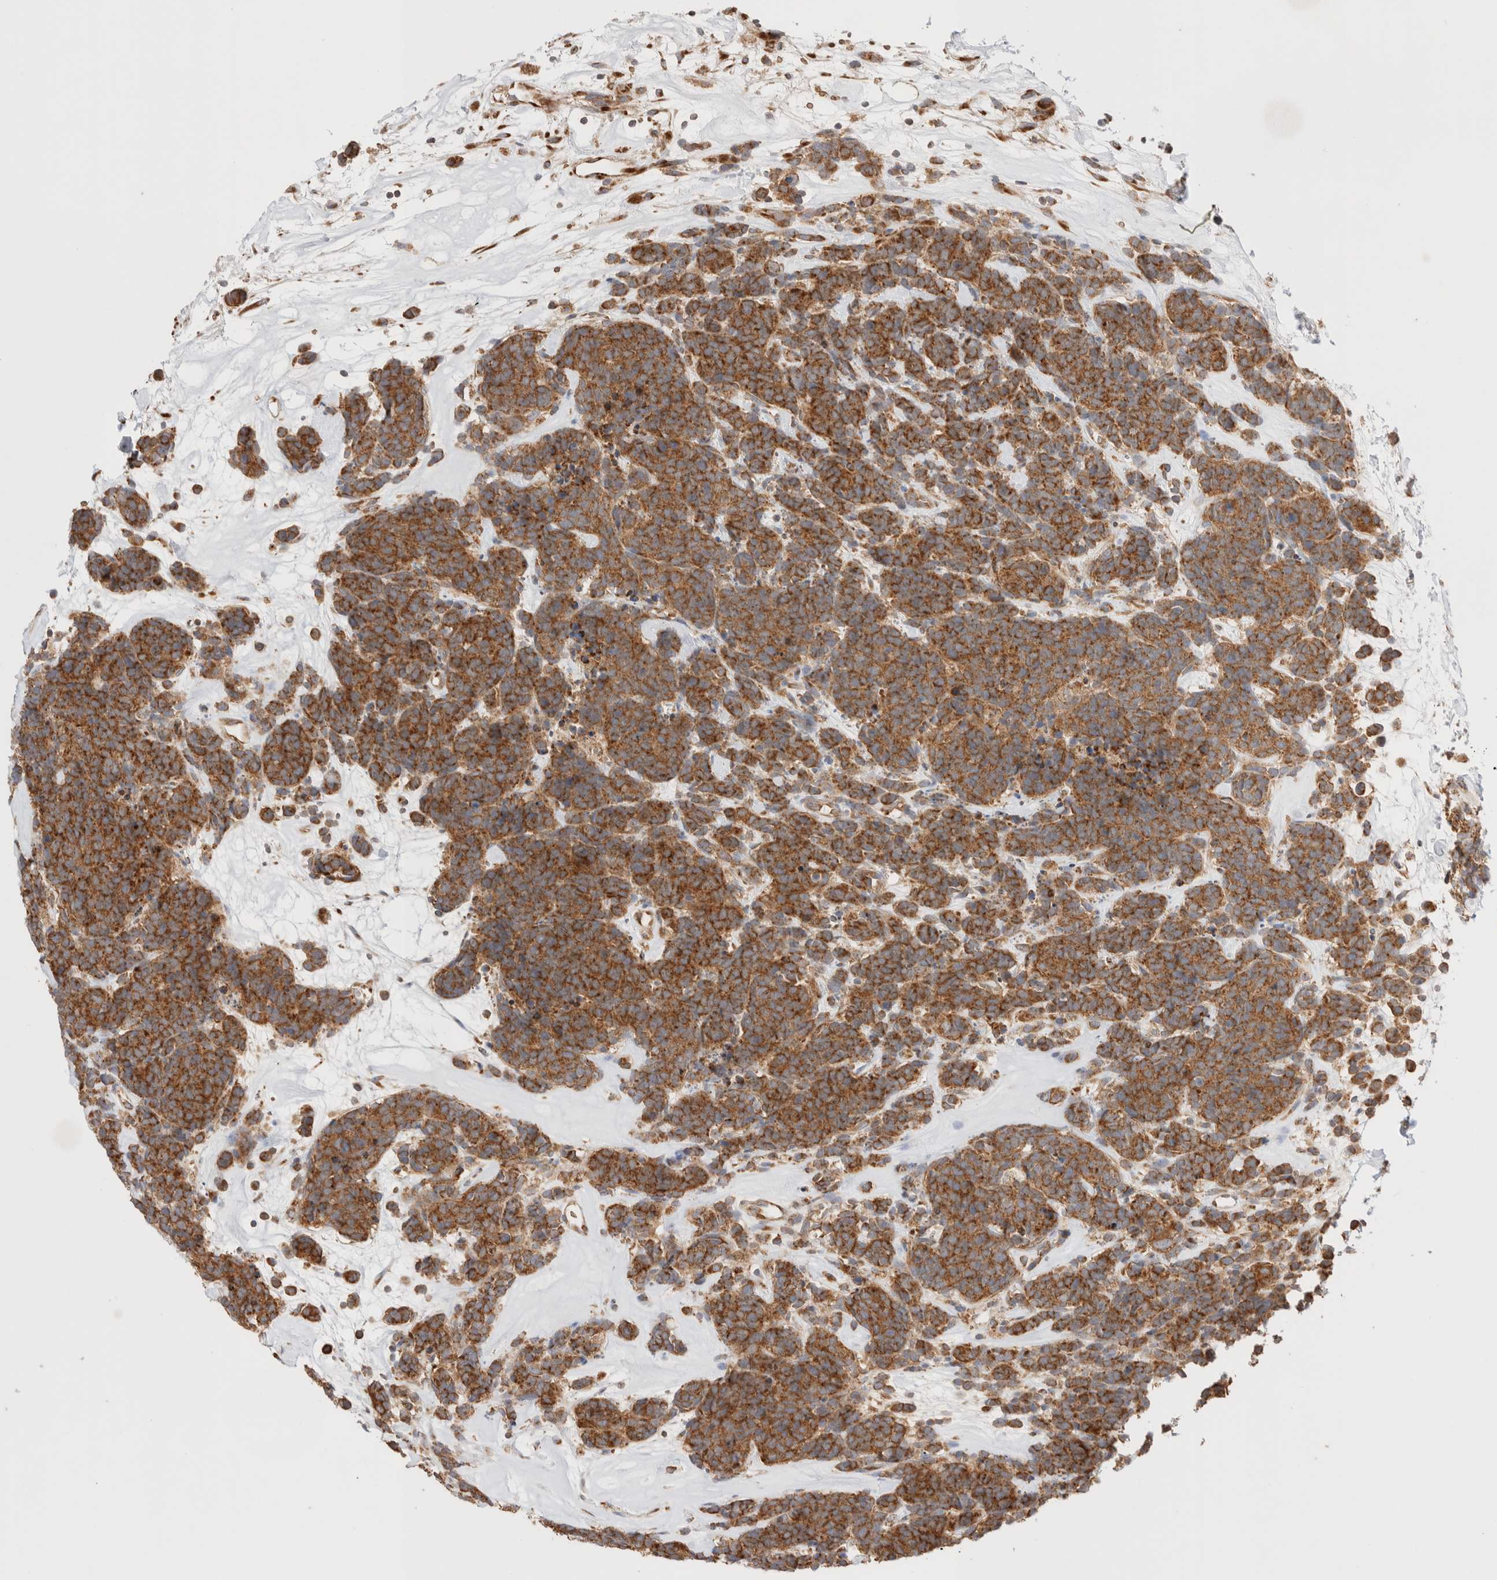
{"staining": {"intensity": "moderate", "quantity": ">75%", "location": "cytoplasmic/membranous"}, "tissue": "carcinoid", "cell_type": "Tumor cells", "image_type": "cancer", "snomed": [{"axis": "morphology", "description": "Carcinoma, NOS"}, {"axis": "morphology", "description": "Carcinoid, malignant, NOS"}, {"axis": "topography", "description": "Urinary bladder"}], "caption": "Immunohistochemical staining of human malignant carcinoid exhibits medium levels of moderate cytoplasmic/membranous protein positivity in approximately >75% of tumor cells. Immunohistochemistry (ihc) stains the protein in brown and the nuclei are stained blue.", "gene": "UTS2B", "patient": {"sex": "male", "age": 57}}